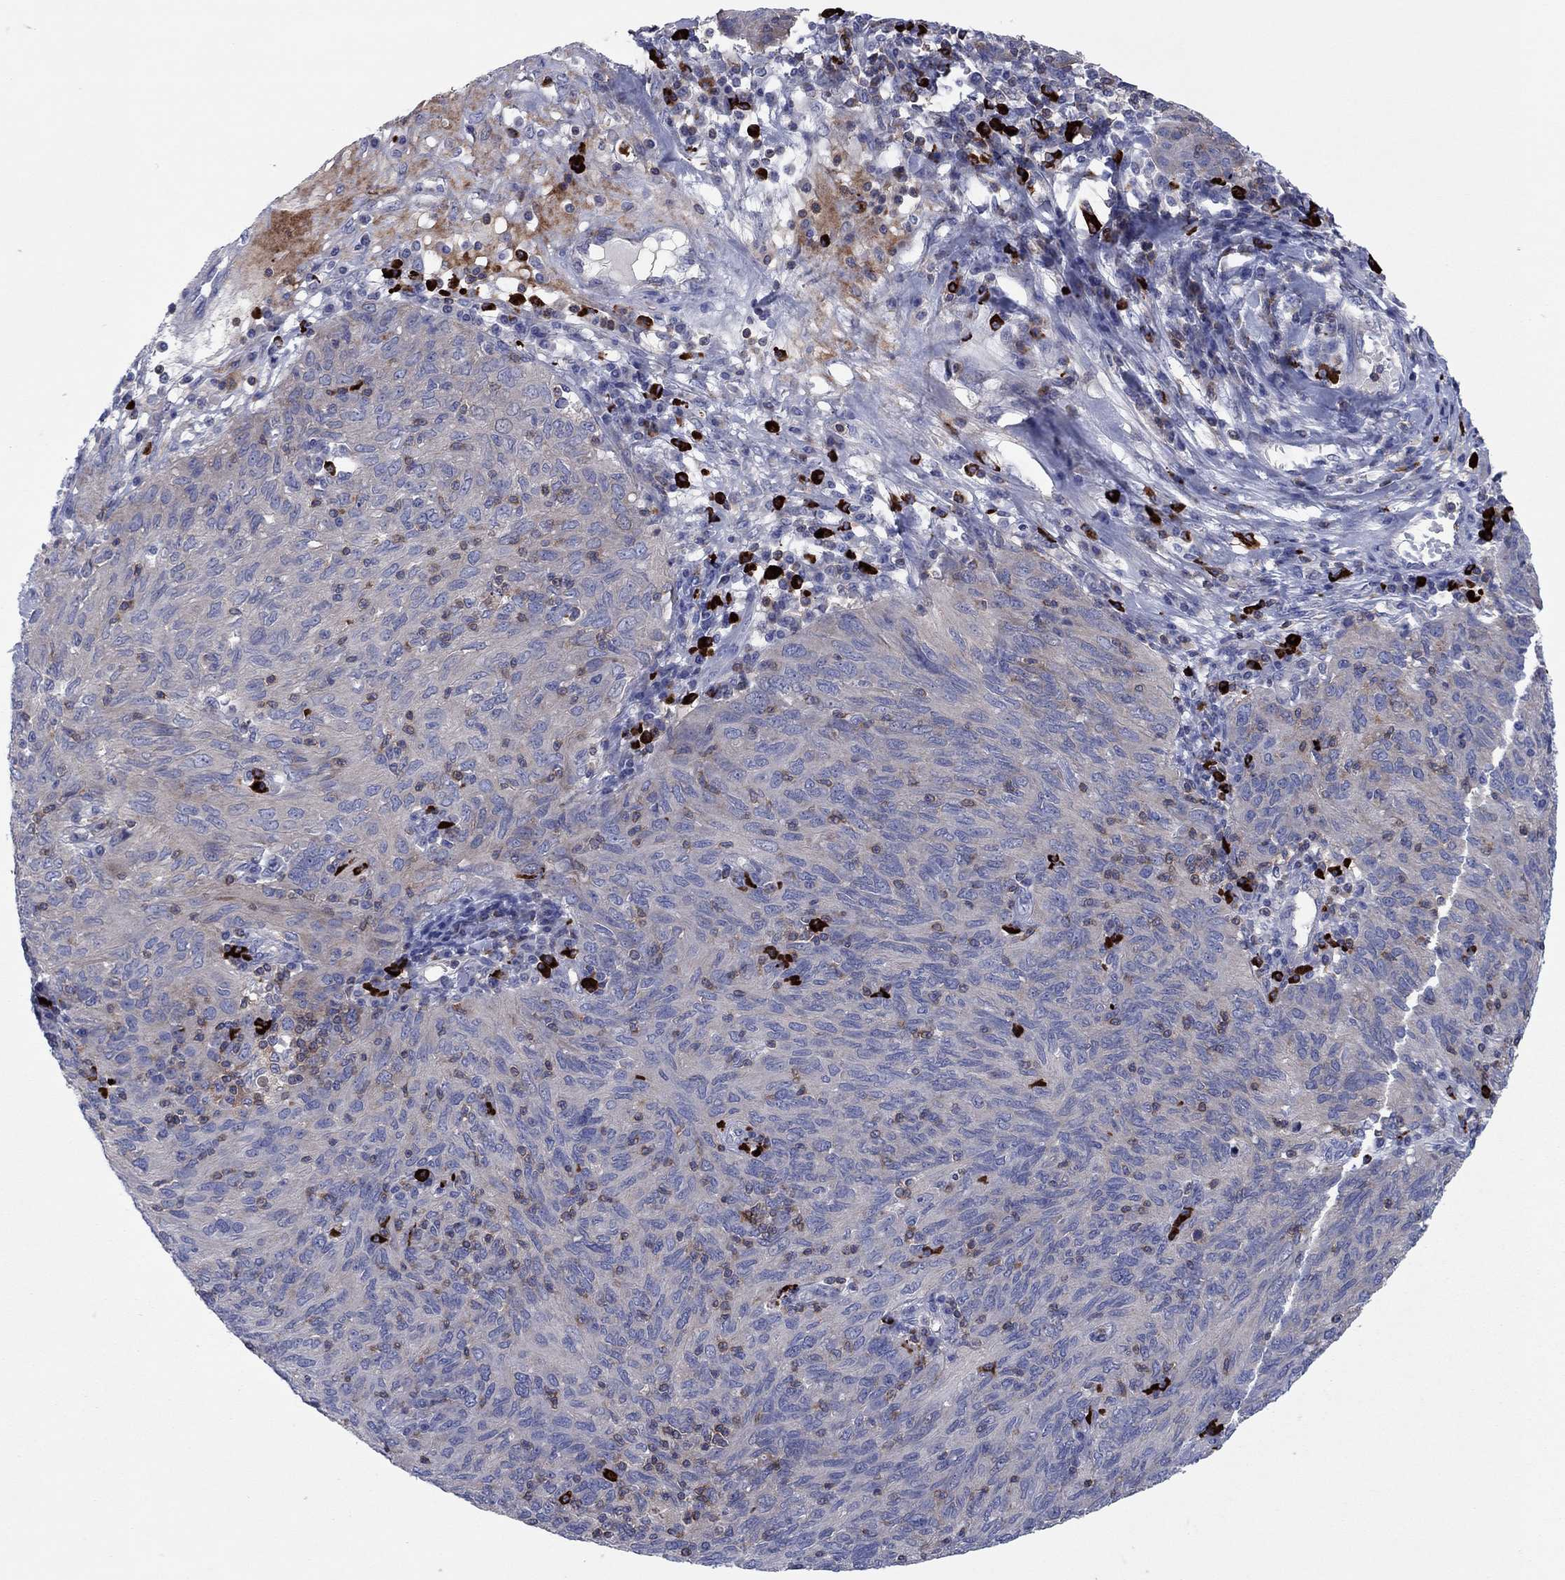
{"staining": {"intensity": "weak", "quantity": "<25%", "location": "cytoplasmic/membranous"}, "tissue": "ovarian cancer", "cell_type": "Tumor cells", "image_type": "cancer", "snomed": [{"axis": "morphology", "description": "Carcinoma, endometroid"}, {"axis": "topography", "description": "Ovary"}], "caption": "Human endometroid carcinoma (ovarian) stained for a protein using immunohistochemistry exhibits no positivity in tumor cells.", "gene": "PVR", "patient": {"sex": "female", "age": 50}}